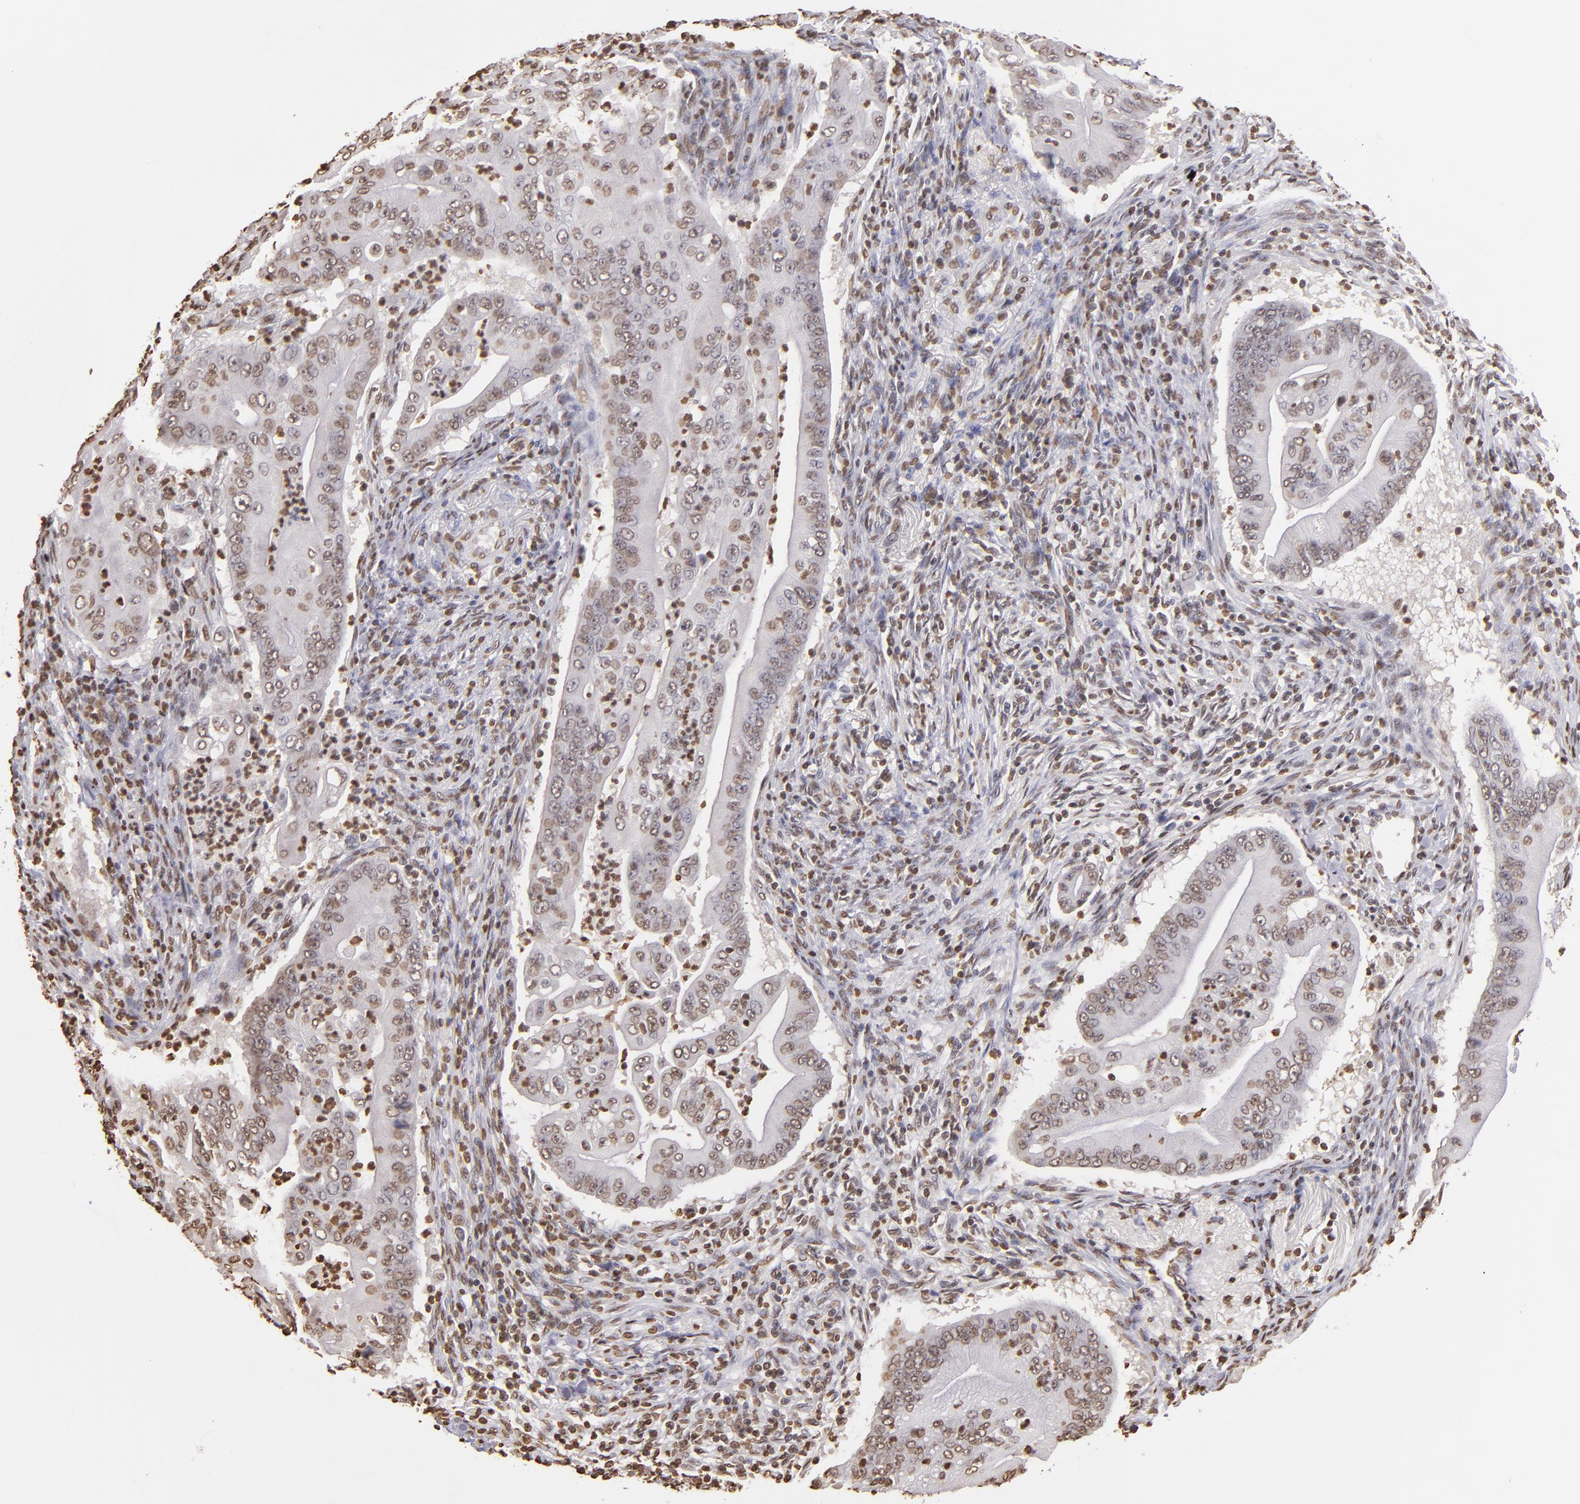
{"staining": {"intensity": "weak", "quantity": "25%-75%", "location": "nuclear"}, "tissue": "pancreatic cancer", "cell_type": "Tumor cells", "image_type": "cancer", "snomed": [{"axis": "morphology", "description": "Adenocarcinoma, NOS"}, {"axis": "topography", "description": "Pancreas"}], "caption": "Protein expression analysis of pancreatic adenocarcinoma displays weak nuclear expression in approximately 25%-75% of tumor cells.", "gene": "LBX1", "patient": {"sex": "male", "age": 62}}